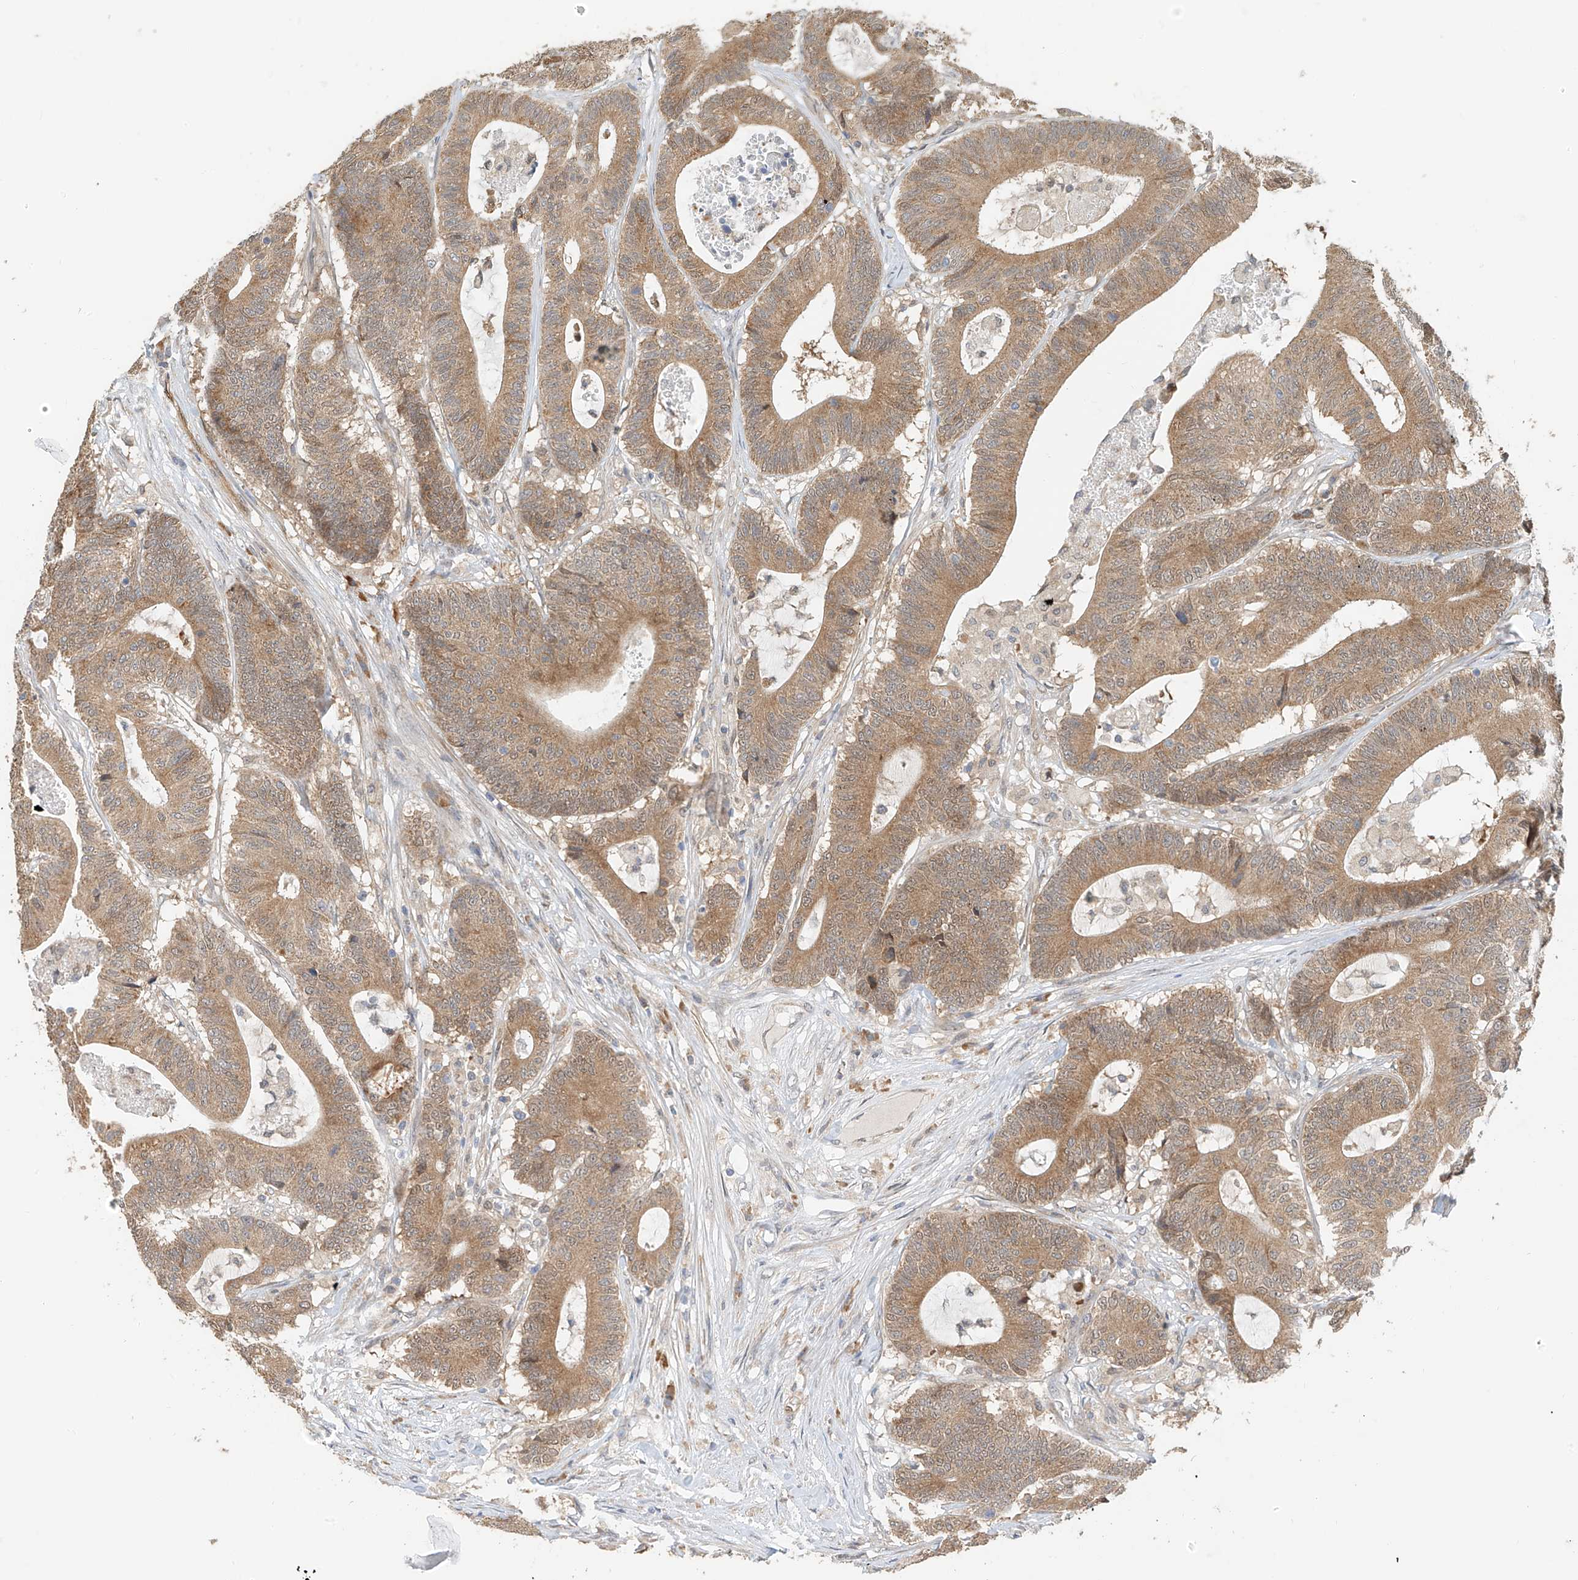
{"staining": {"intensity": "moderate", "quantity": ">75%", "location": "cytoplasmic/membranous"}, "tissue": "colorectal cancer", "cell_type": "Tumor cells", "image_type": "cancer", "snomed": [{"axis": "morphology", "description": "Adenocarcinoma, NOS"}, {"axis": "topography", "description": "Colon"}], "caption": "A micrograph showing moderate cytoplasmic/membranous positivity in approximately >75% of tumor cells in colorectal cancer, as visualized by brown immunohistochemical staining.", "gene": "PPA2", "patient": {"sex": "female", "age": 84}}